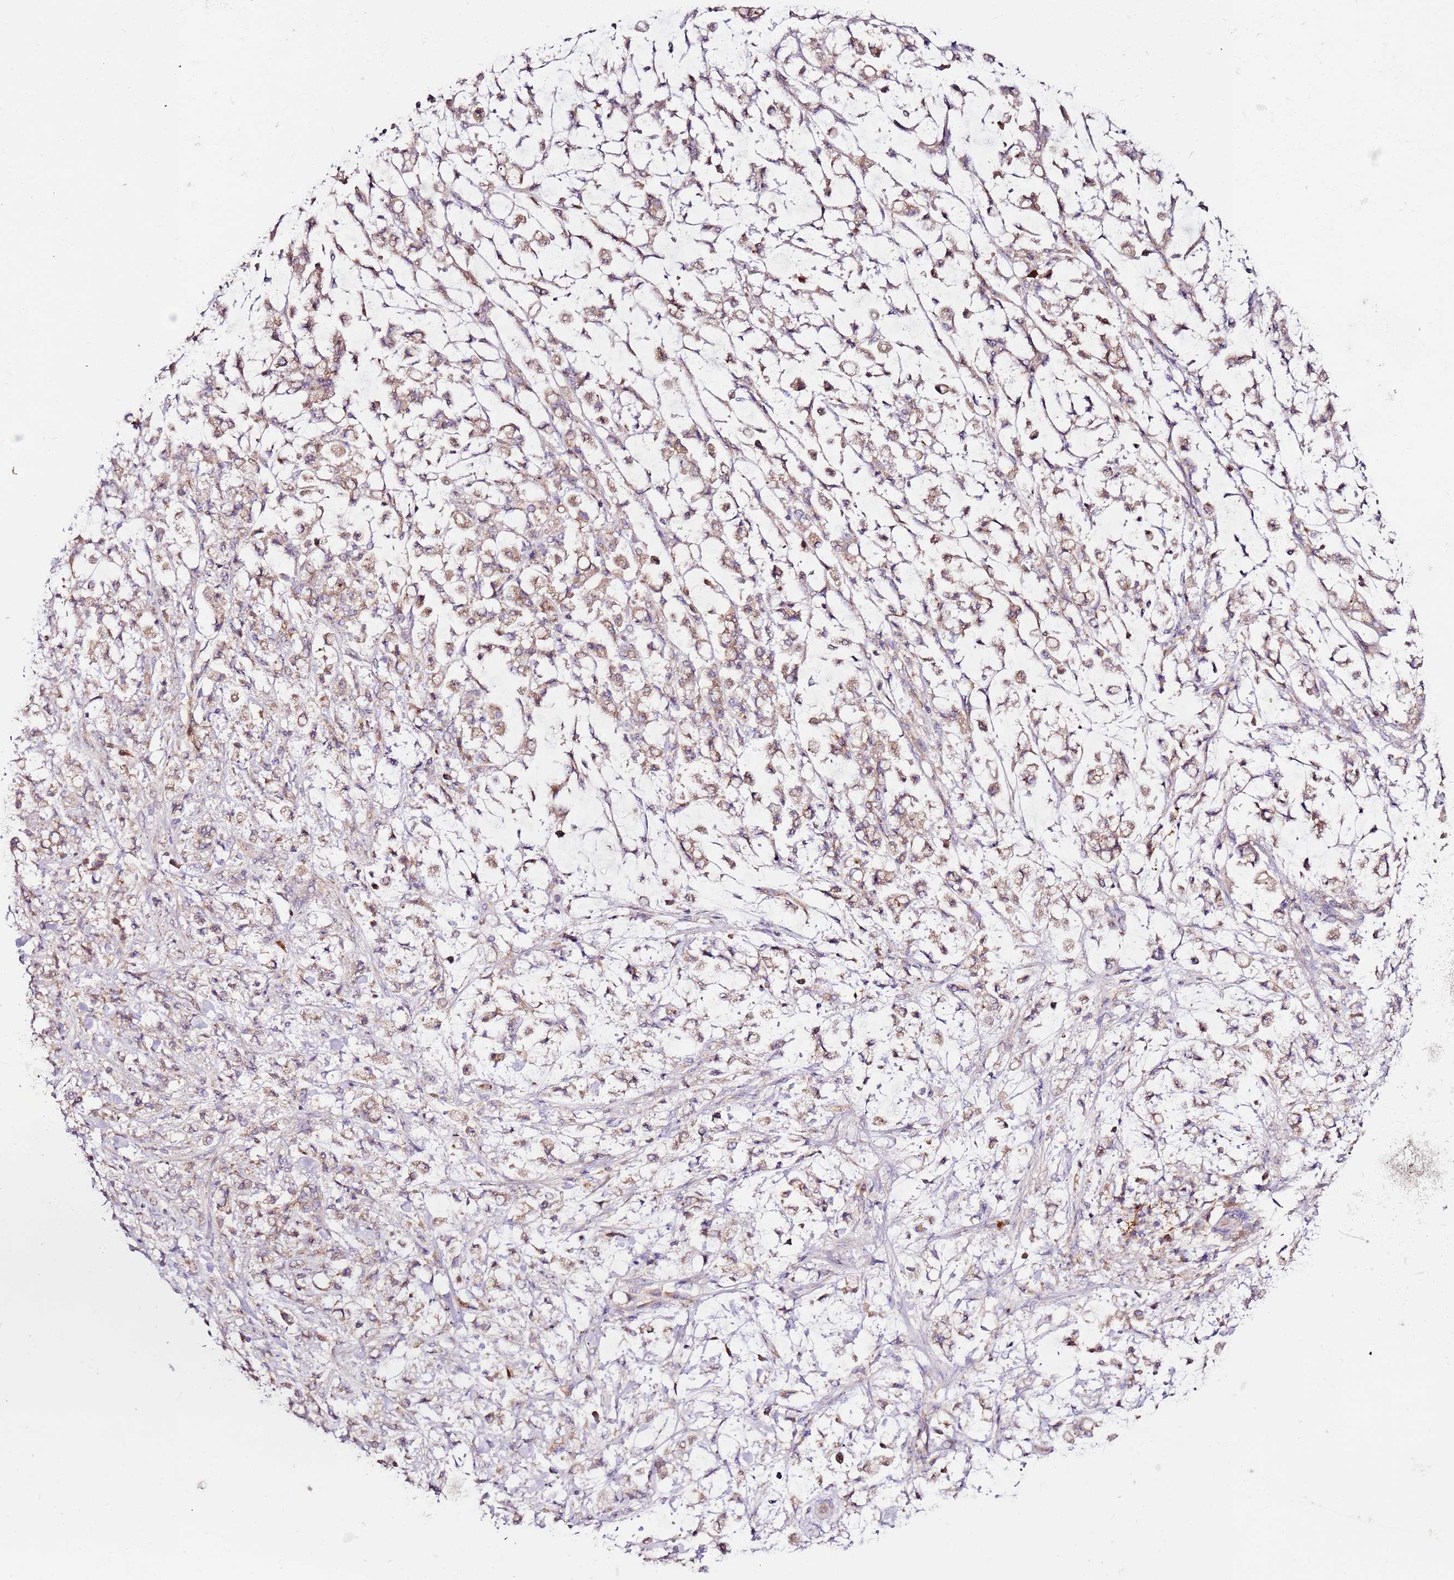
{"staining": {"intensity": "moderate", "quantity": ">75%", "location": "cytoplasmic/membranous"}, "tissue": "stomach cancer", "cell_type": "Tumor cells", "image_type": "cancer", "snomed": [{"axis": "morphology", "description": "Adenocarcinoma, NOS"}, {"axis": "topography", "description": "Stomach"}], "caption": "IHC photomicrograph of human stomach cancer (adenocarcinoma) stained for a protein (brown), which demonstrates medium levels of moderate cytoplasmic/membranous positivity in approximately >75% of tumor cells.", "gene": "FLVCR1", "patient": {"sex": "female", "age": 60}}